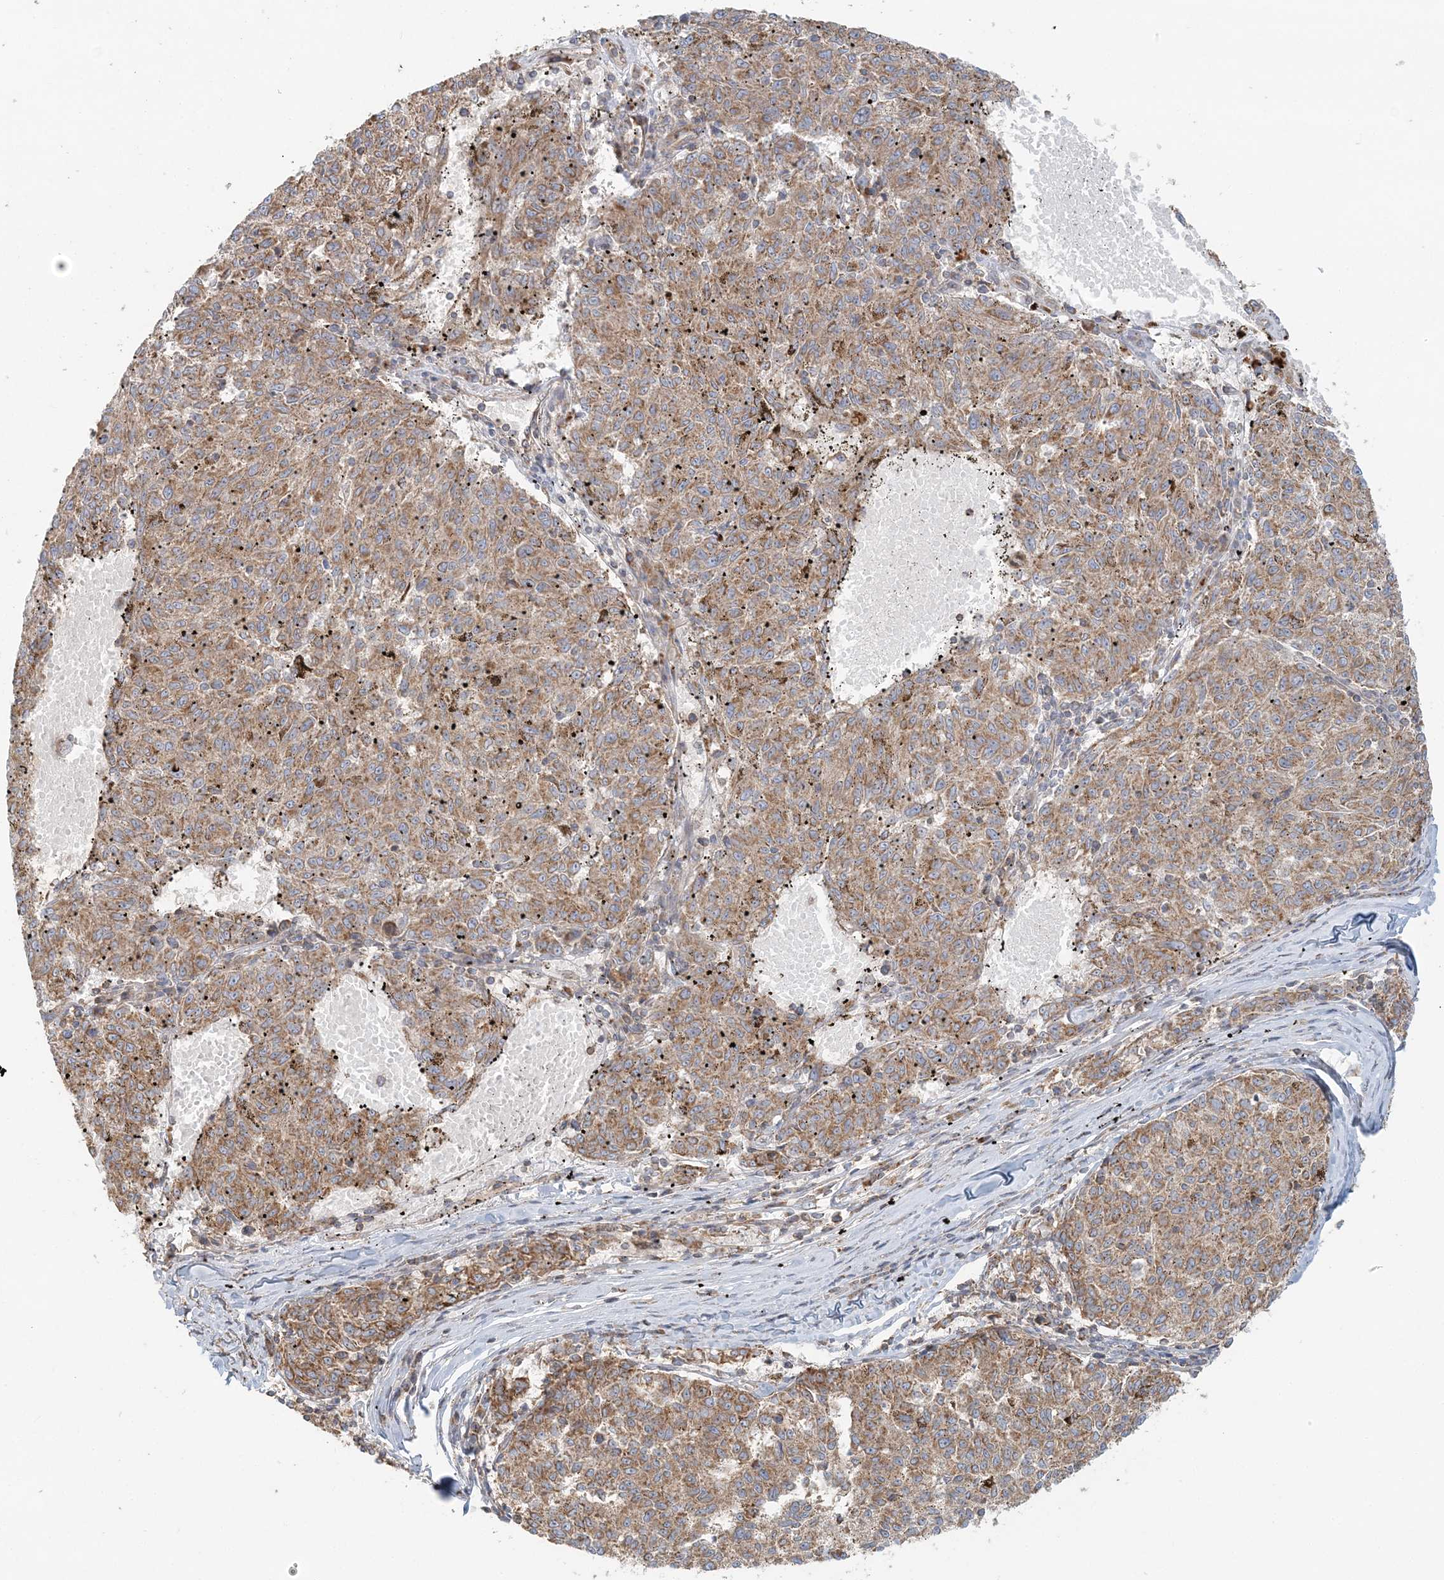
{"staining": {"intensity": "moderate", "quantity": ">75%", "location": "cytoplasmic/membranous"}, "tissue": "melanoma", "cell_type": "Tumor cells", "image_type": "cancer", "snomed": [{"axis": "morphology", "description": "Malignant melanoma, NOS"}, {"axis": "topography", "description": "Skin"}], "caption": "Brown immunohistochemical staining in human melanoma demonstrates moderate cytoplasmic/membranous positivity in about >75% of tumor cells.", "gene": "KIAA0232", "patient": {"sex": "female", "age": 72}}